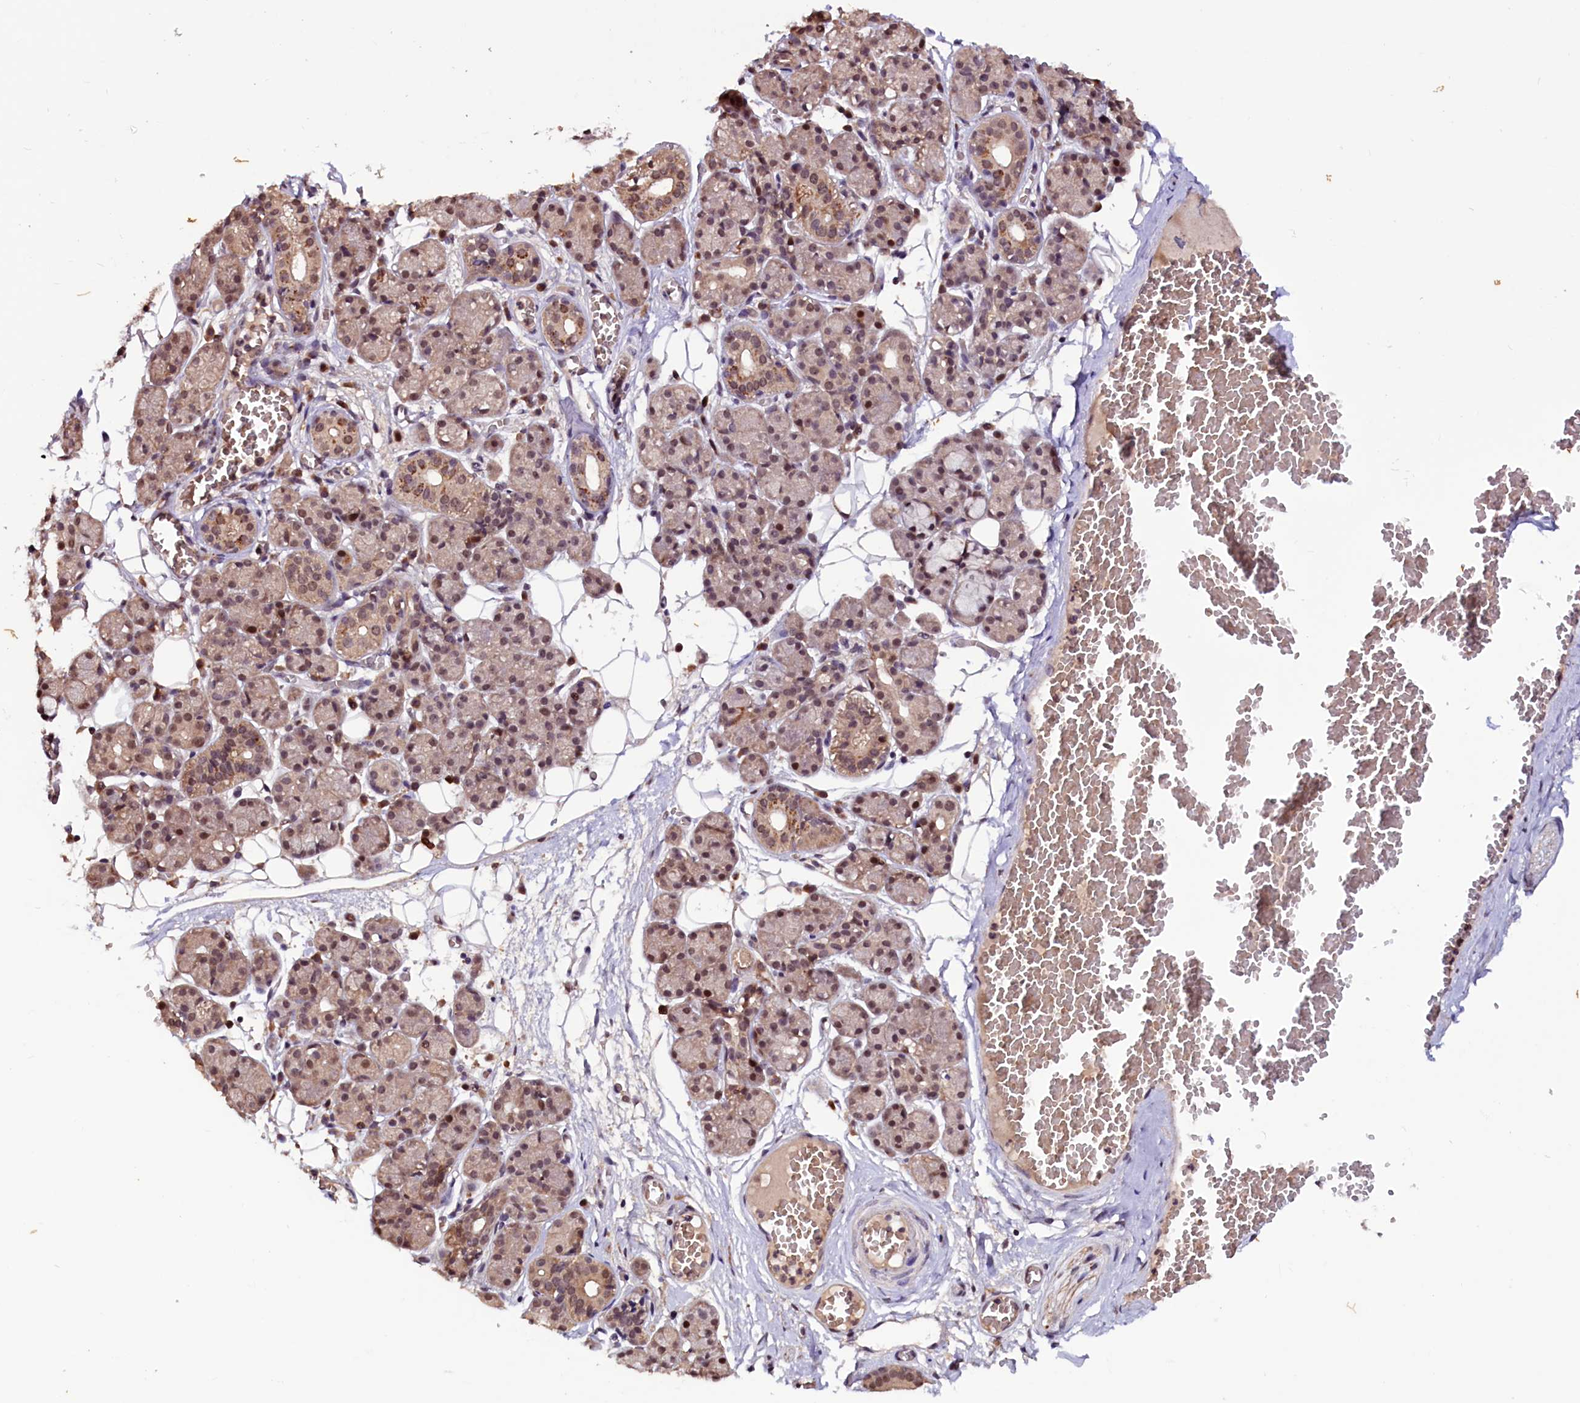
{"staining": {"intensity": "moderate", "quantity": ">75%", "location": "nuclear"}, "tissue": "salivary gland", "cell_type": "Glandular cells", "image_type": "normal", "snomed": [{"axis": "morphology", "description": "Normal tissue, NOS"}, {"axis": "topography", "description": "Salivary gland"}], "caption": "Protein staining of normal salivary gland exhibits moderate nuclear positivity in about >75% of glandular cells.", "gene": "RNMT", "patient": {"sex": "male", "age": 63}}